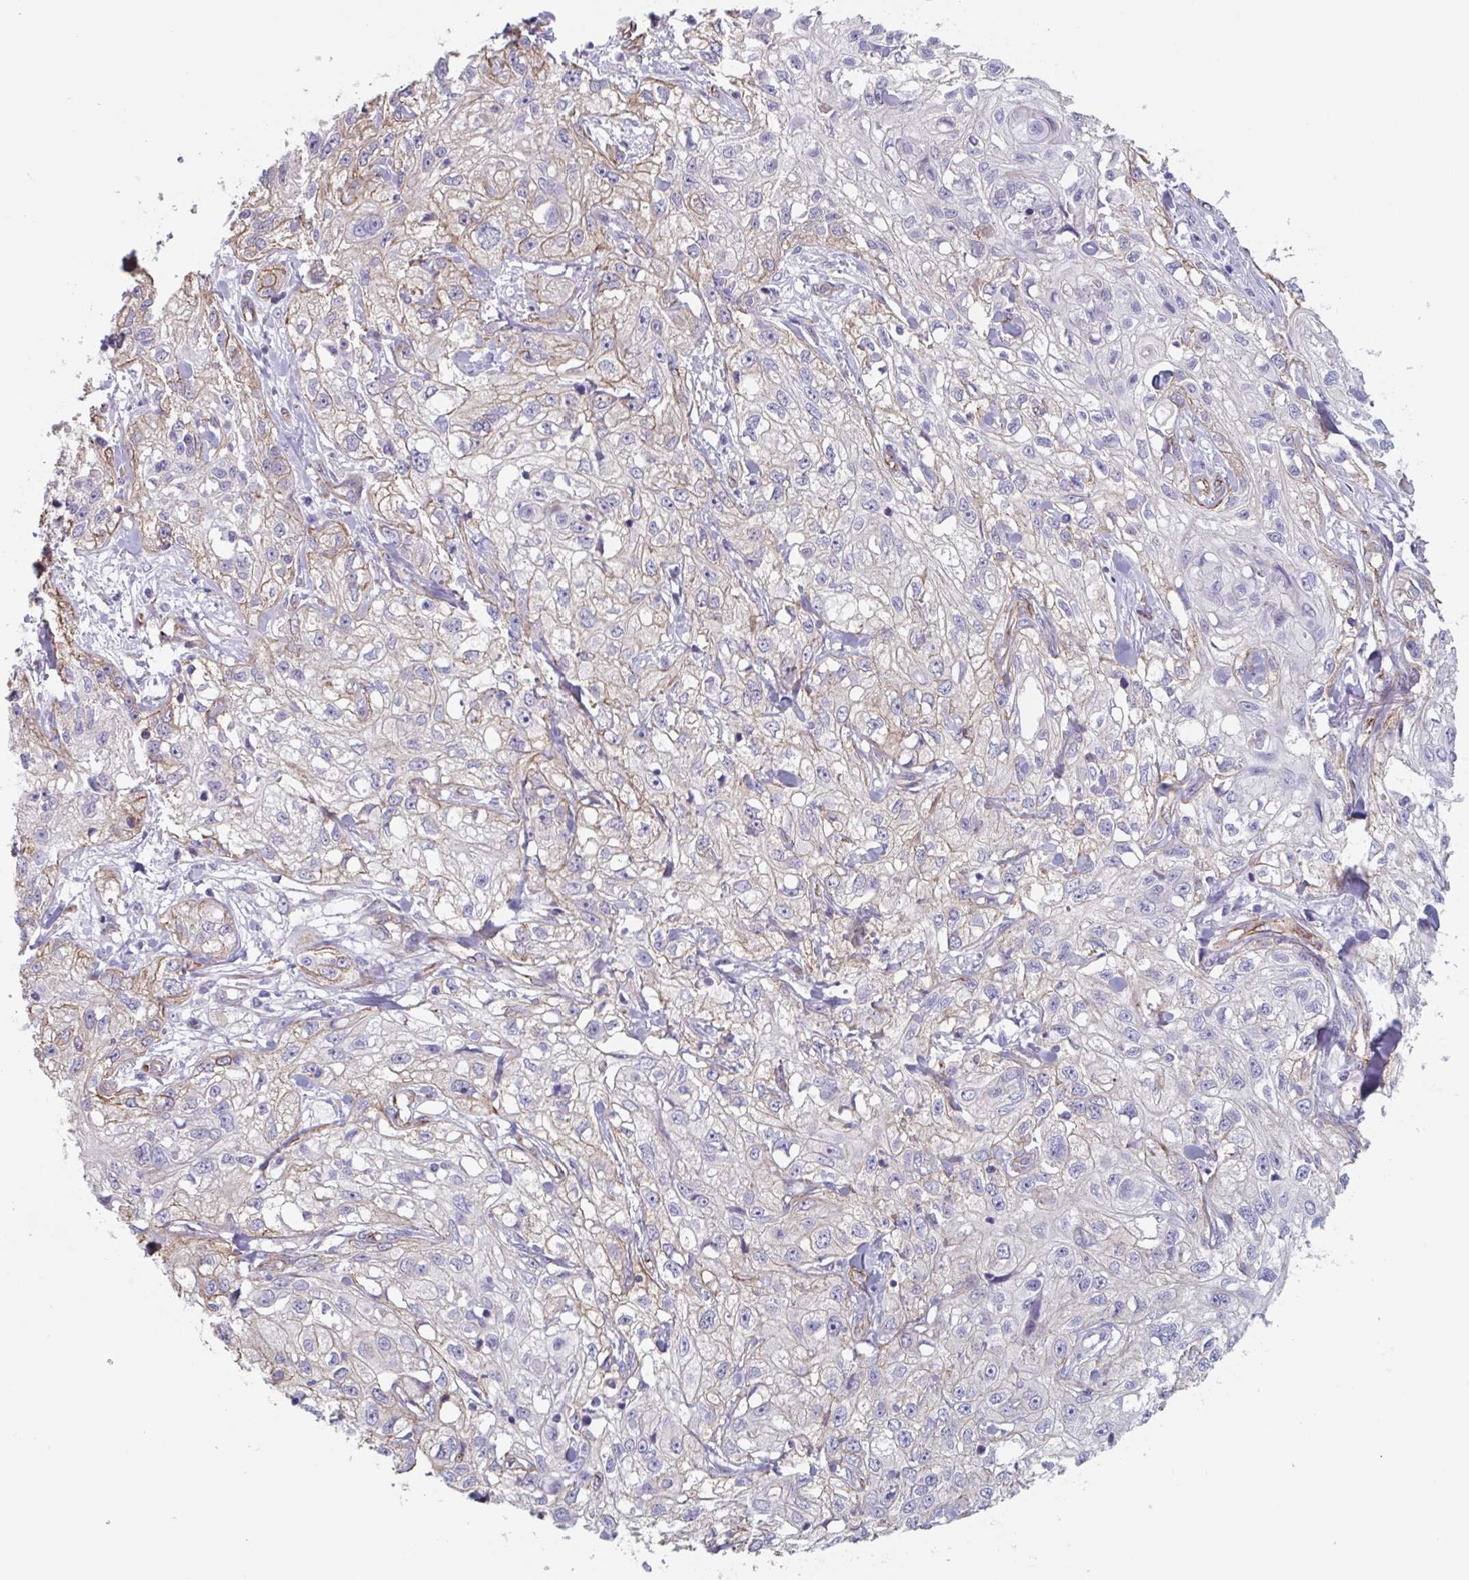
{"staining": {"intensity": "negative", "quantity": "none", "location": "none"}, "tissue": "skin cancer", "cell_type": "Tumor cells", "image_type": "cancer", "snomed": [{"axis": "morphology", "description": "Squamous cell carcinoma, NOS"}, {"axis": "topography", "description": "Skin"}, {"axis": "topography", "description": "Vulva"}], "caption": "High power microscopy histopathology image of an immunohistochemistry (IHC) histopathology image of skin cancer (squamous cell carcinoma), revealing no significant expression in tumor cells.", "gene": "CITED4", "patient": {"sex": "female", "age": 86}}